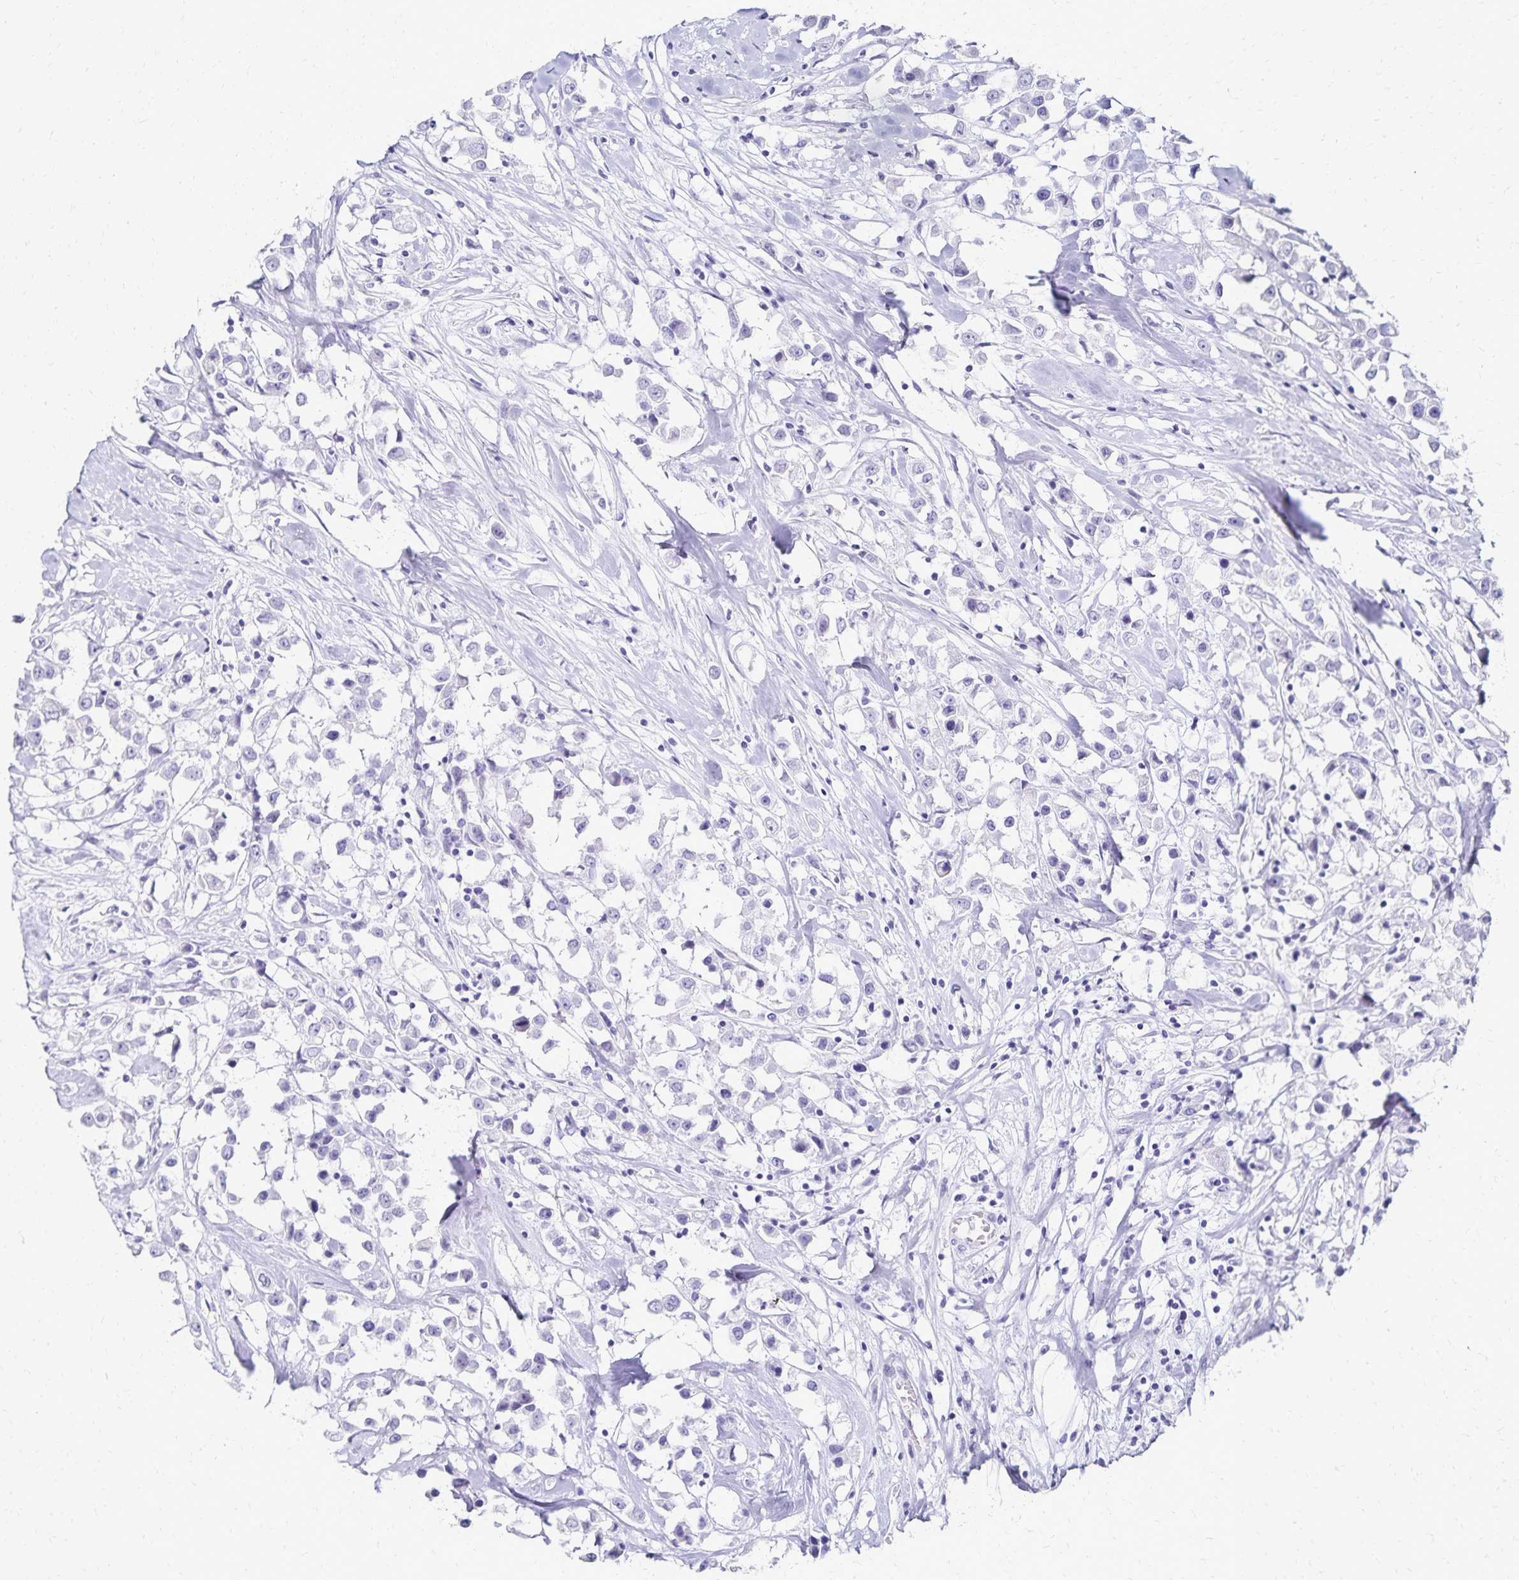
{"staining": {"intensity": "negative", "quantity": "none", "location": "none"}, "tissue": "breast cancer", "cell_type": "Tumor cells", "image_type": "cancer", "snomed": [{"axis": "morphology", "description": "Duct carcinoma"}, {"axis": "topography", "description": "Breast"}], "caption": "Protein analysis of breast cancer (intraductal carcinoma) displays no significant expression in tumor cells. (DAB (3,3'-diaminobenzidine) IHC, high magnification).", "gene": "GIP", "patient": {"sex": "female", "age": 61}}